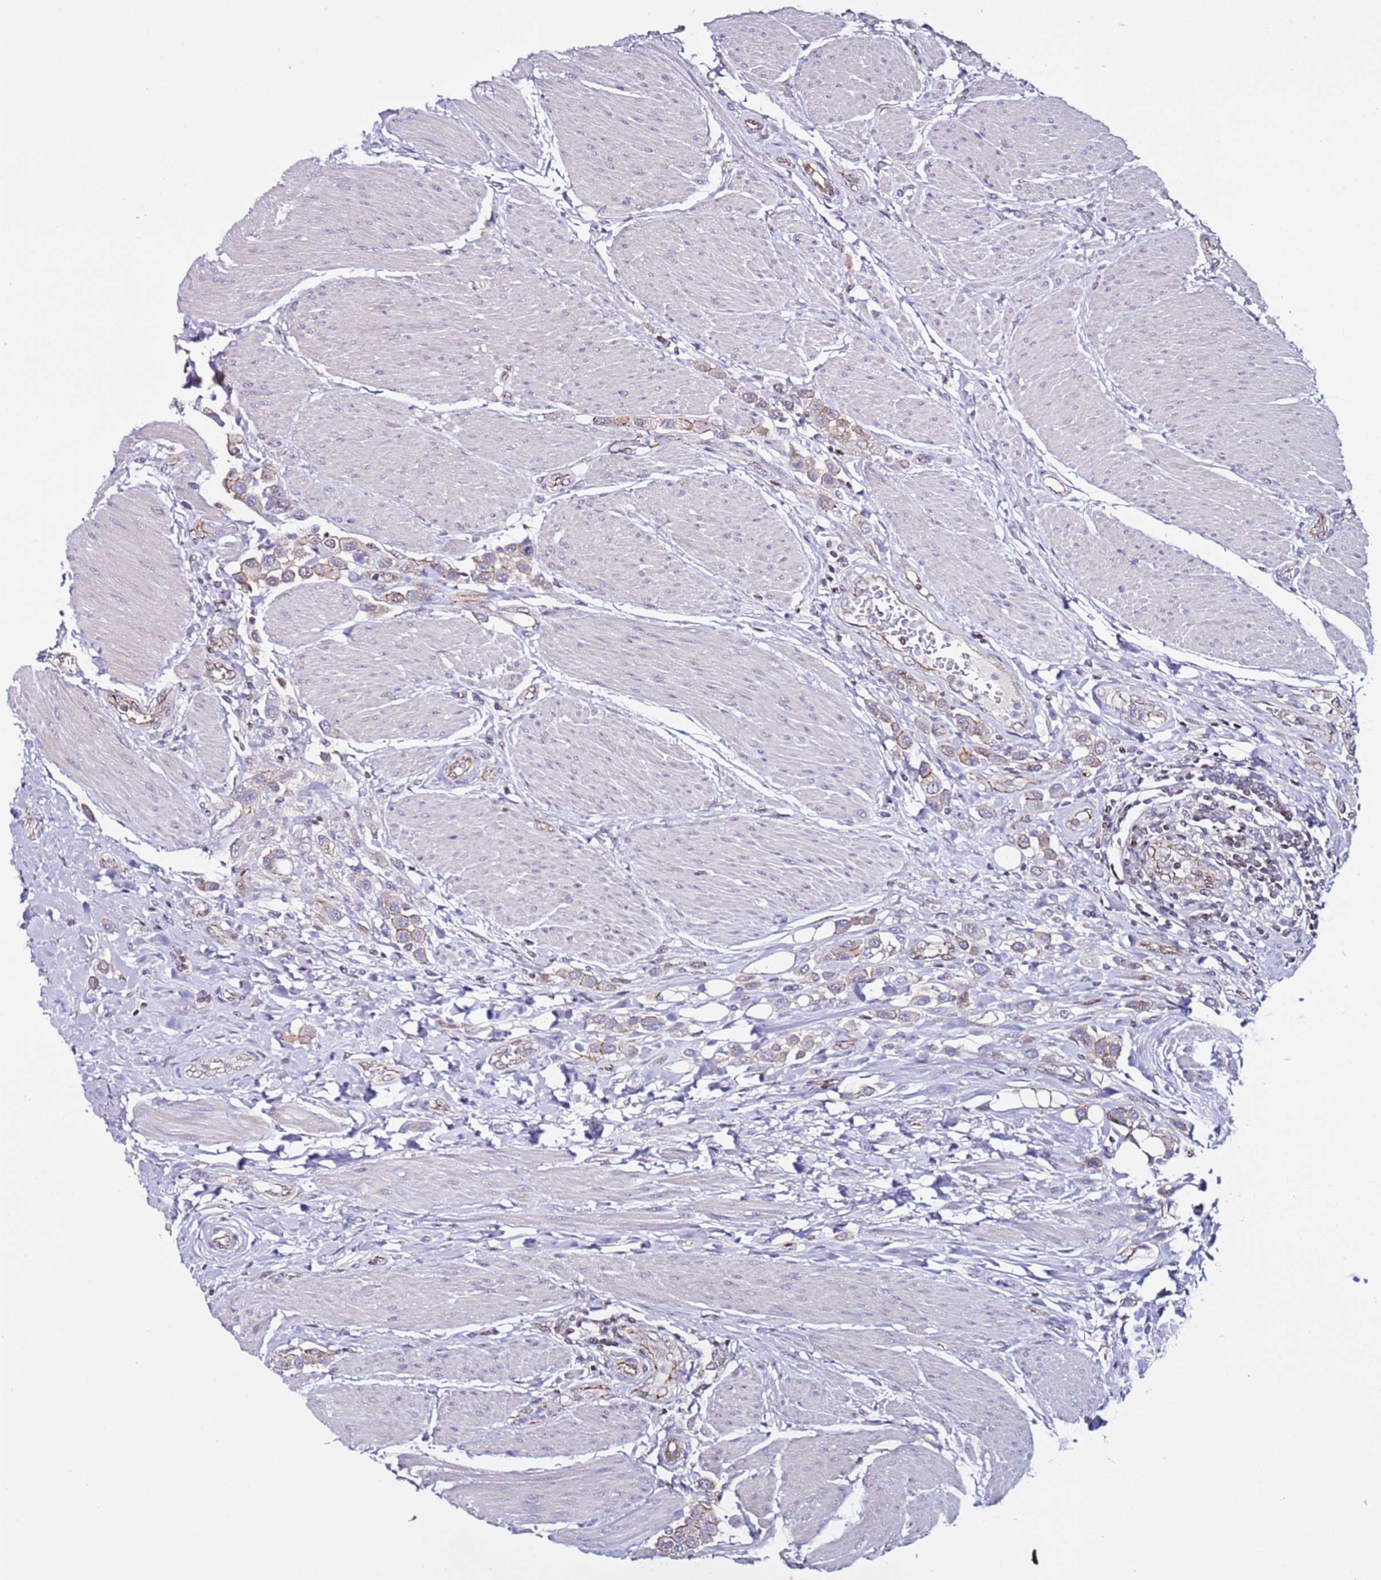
{"staining": {"intensity": "weak", "quantity": "<25%", "location": "cytoplasmic/membranous"}, "tissue": "urothelial cancer", "cell_type": "Tumor cells", "image_type": "cancer", "snomed": [{"axis": "morphology", "description": "Urothelial carcinoma, High grade"}, {"axis": "topography", "description": "Urinary bladder"}], "caption": "A high-resolution image shows IHC staining of urothelial cancer, which displays no significant positivity in tumor cells.", "gene": "TENM3", "patient": {"sex": "male", "age": 50}}